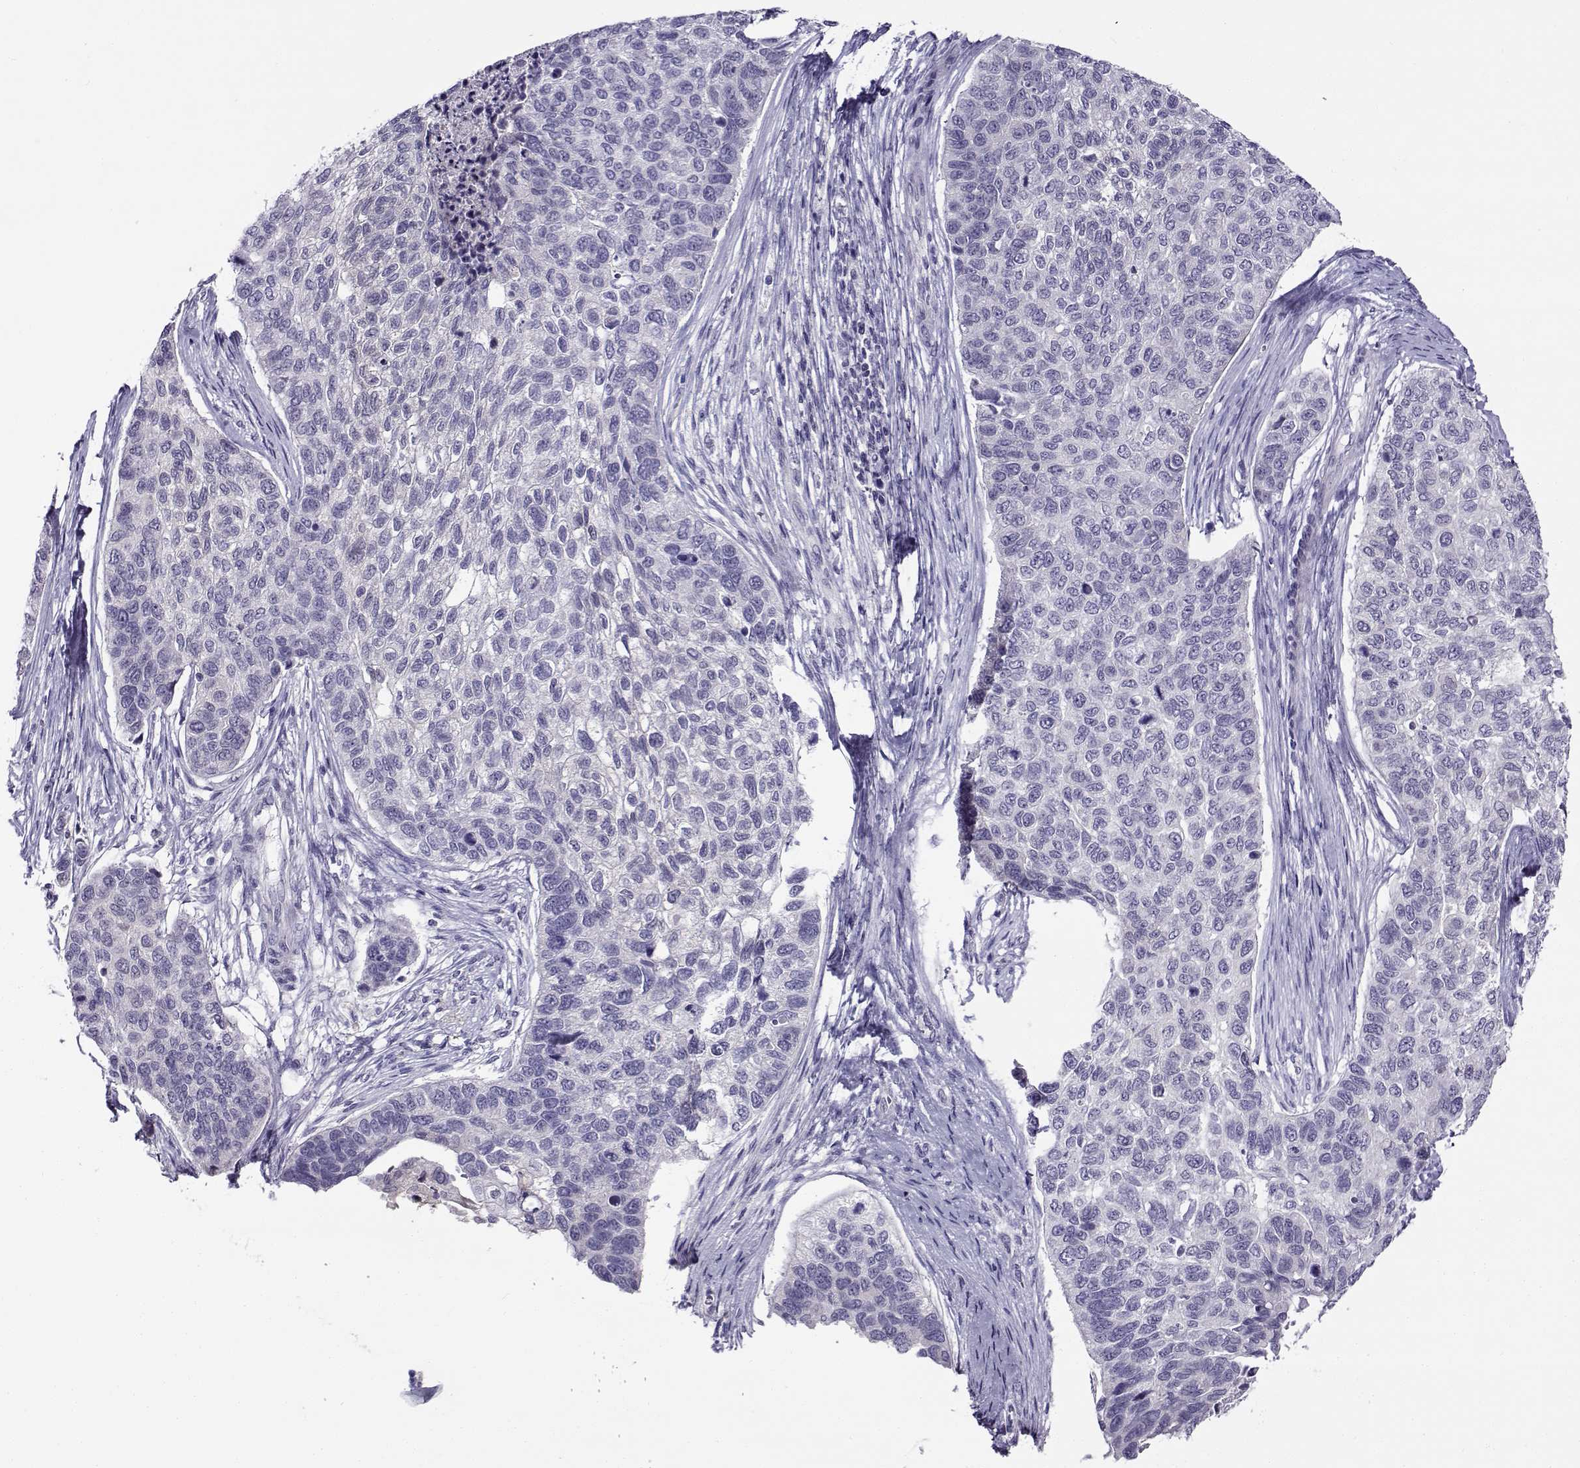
{"staining": {"intensity": "negative", "quantity": "none", "location": "none"}, "tissue": "lung cancer", "cell_type": "Tumor cells", "image_type": "cancer", "snomed": [{"axis": "morphology", "description": "Squamous cell carcinoma, NOS"}, {"axis": "topography", "description": "Lung"}], "caption": "Tumor cells are negative for protein expression in human lung cancer (squamous cell carcinoma).", "gene": "FEZF1", "patient": {"sex": "male", "age": 69}}